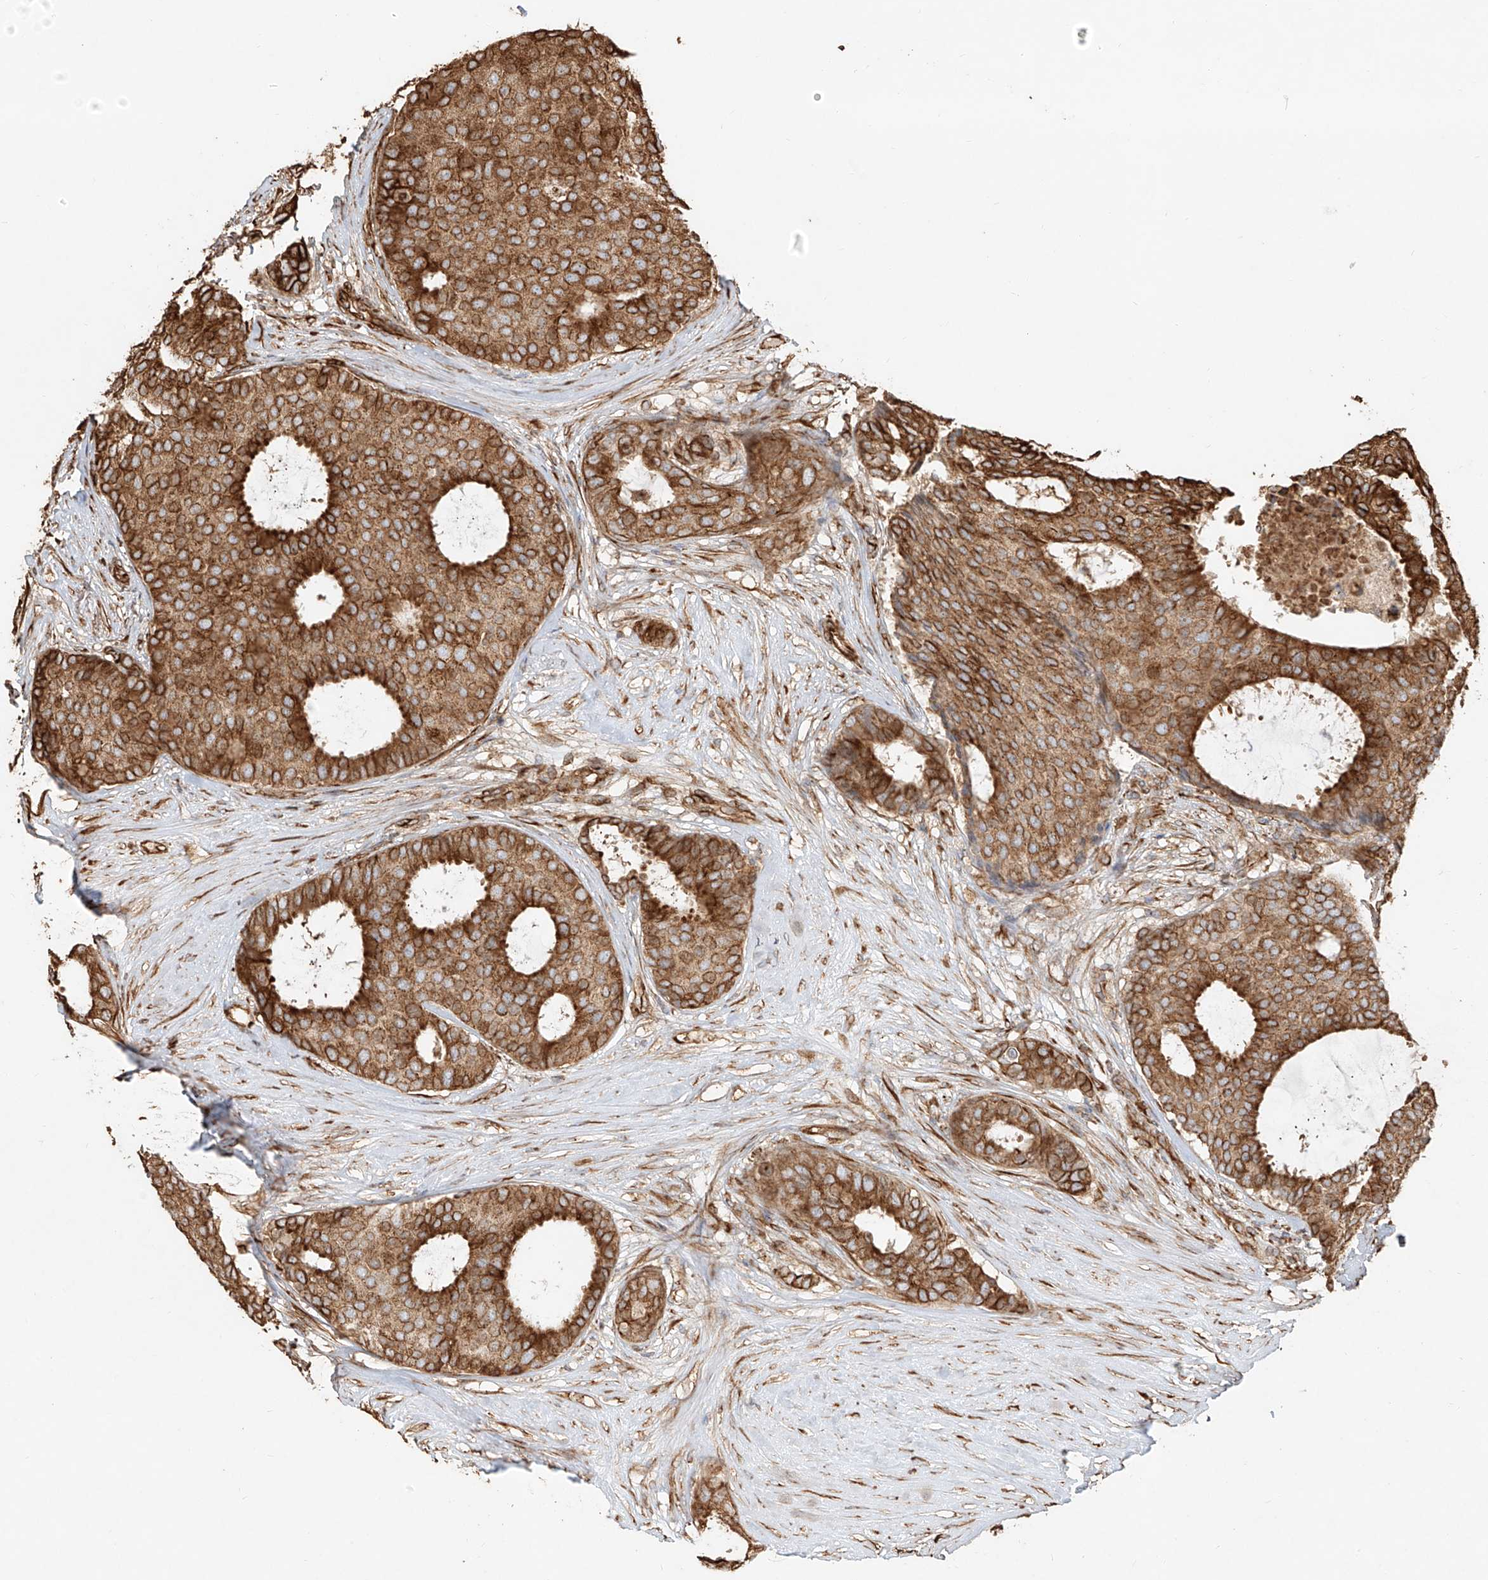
{"staining": {"intensity": "moderate", "quantity": ">75%", "location": "cytoplasmic/membranous"}, "tissue": "breast cancer", "cell_type": "Tumor cells", "image_type": "cancer", "snomed": [{"axis": "morphology", "description": "Duct carcinoma"}, {"axis": "topography", "description": "Breast"}], "caption": "Immunohistochemistry histopathology image of neoplastic tissue: breast cancer (infiltrating ductal carcinoma) stained using immunohistochemistry (IHC) reveals medium levels of moderate protein expression localized specifically in the cytoplasmic/membranous of tumor cells, appearing as a cytoplasmic/membranous brown color.", "gene": "EFNB1", "patient": {"sex": "female", "age": 75}}